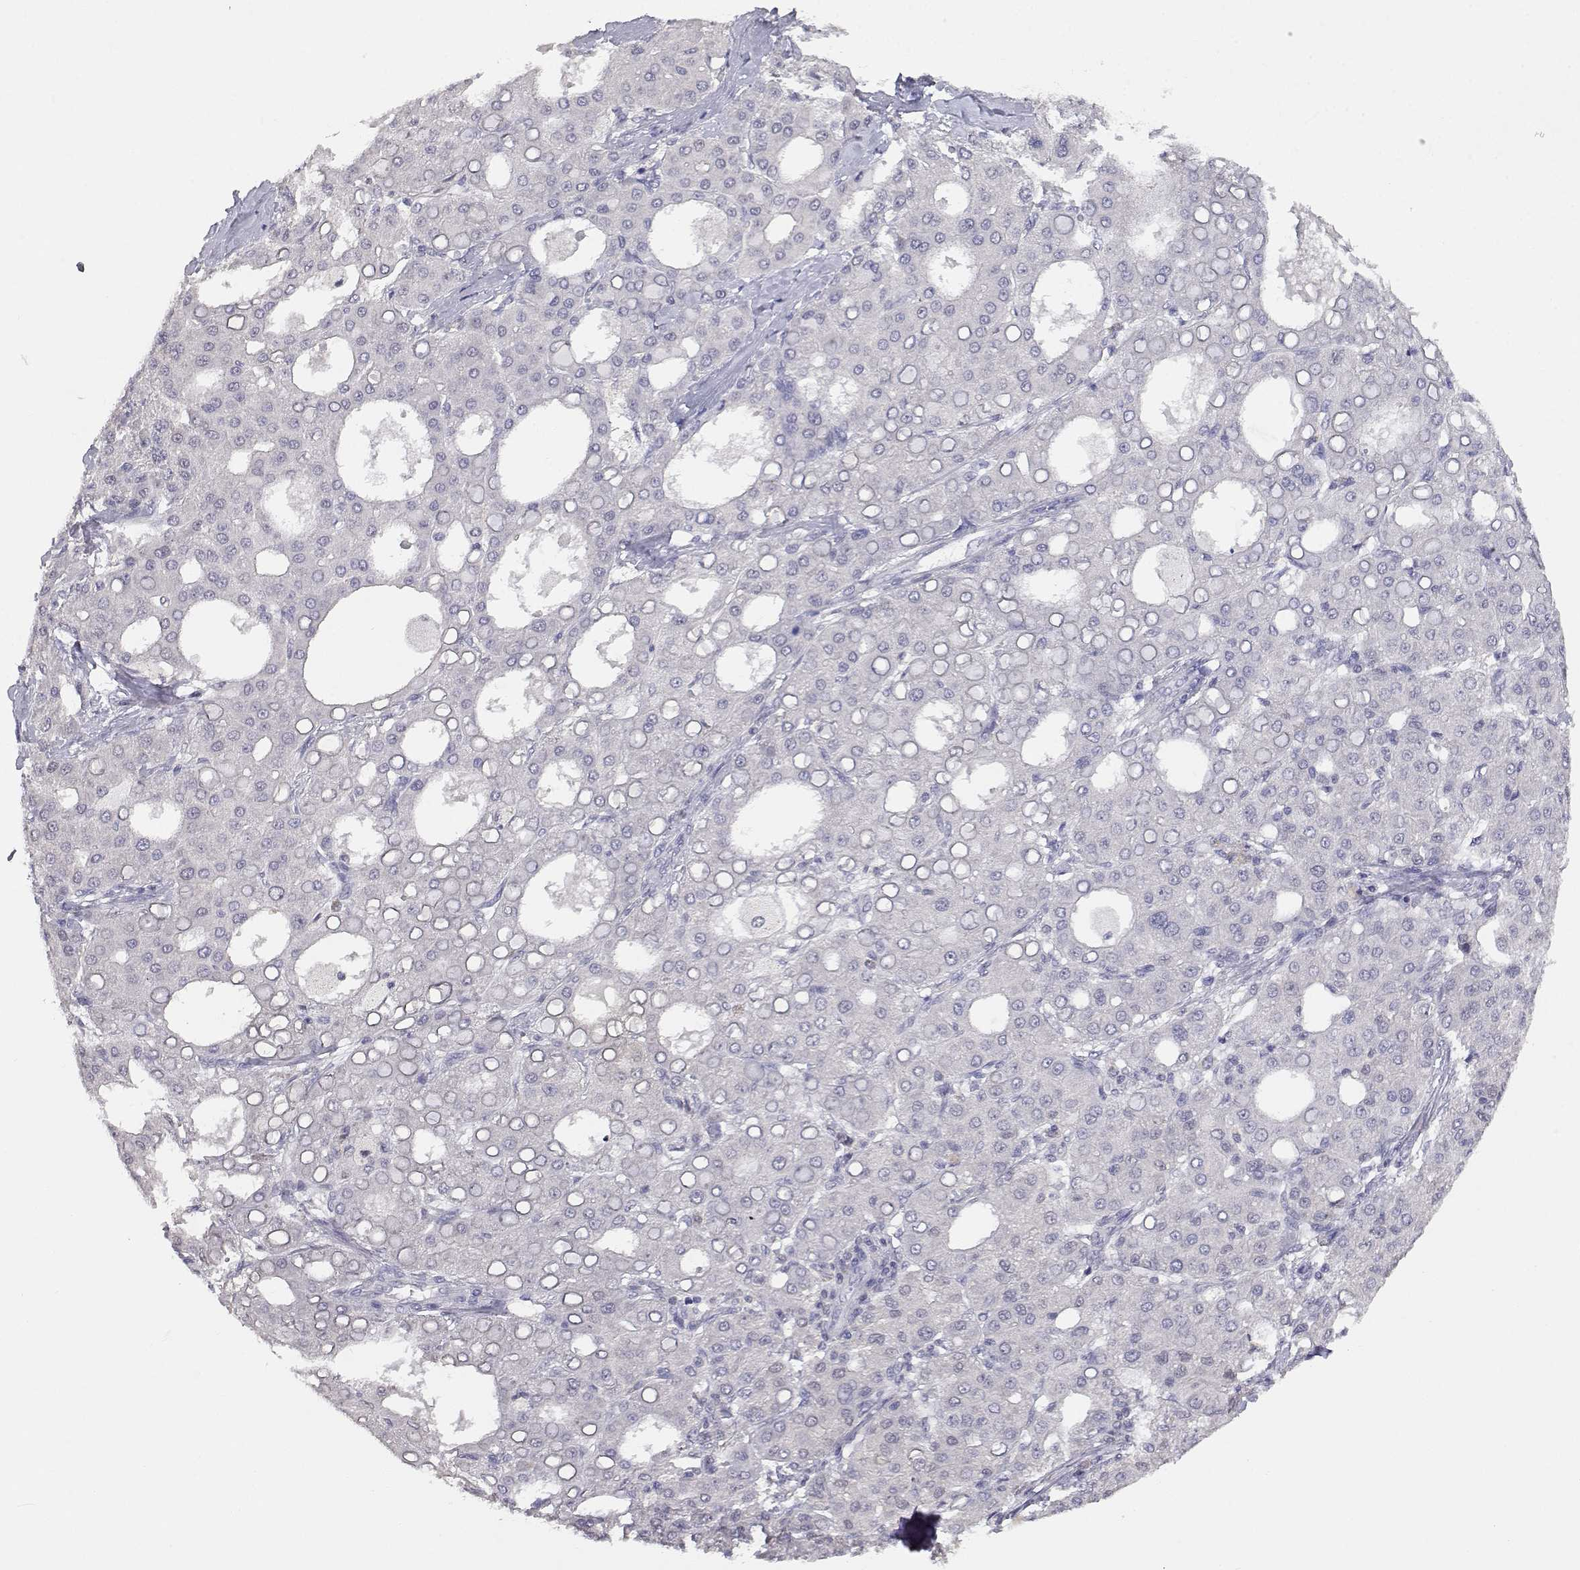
{"staining": {"intensity": "negative", "quantity": "none", "location": "none"}, "tissue": "liver cancer", "cell_type": "Tumor cells", "image_type": "cancer", "snomed": [{"axis": "morphology", "description": "Carcinoma, Hepatocellular, NOS"}, {"axis": "topography", "description": "Liver"}], "caption": "A high-resolution micrograph shows immunohistochemistry staining of liver hepatocellular carcinoma, which shows no significant expression in tumor cells.", "gene": "ADA", "patient": {"sex": "male", "age": 65}}